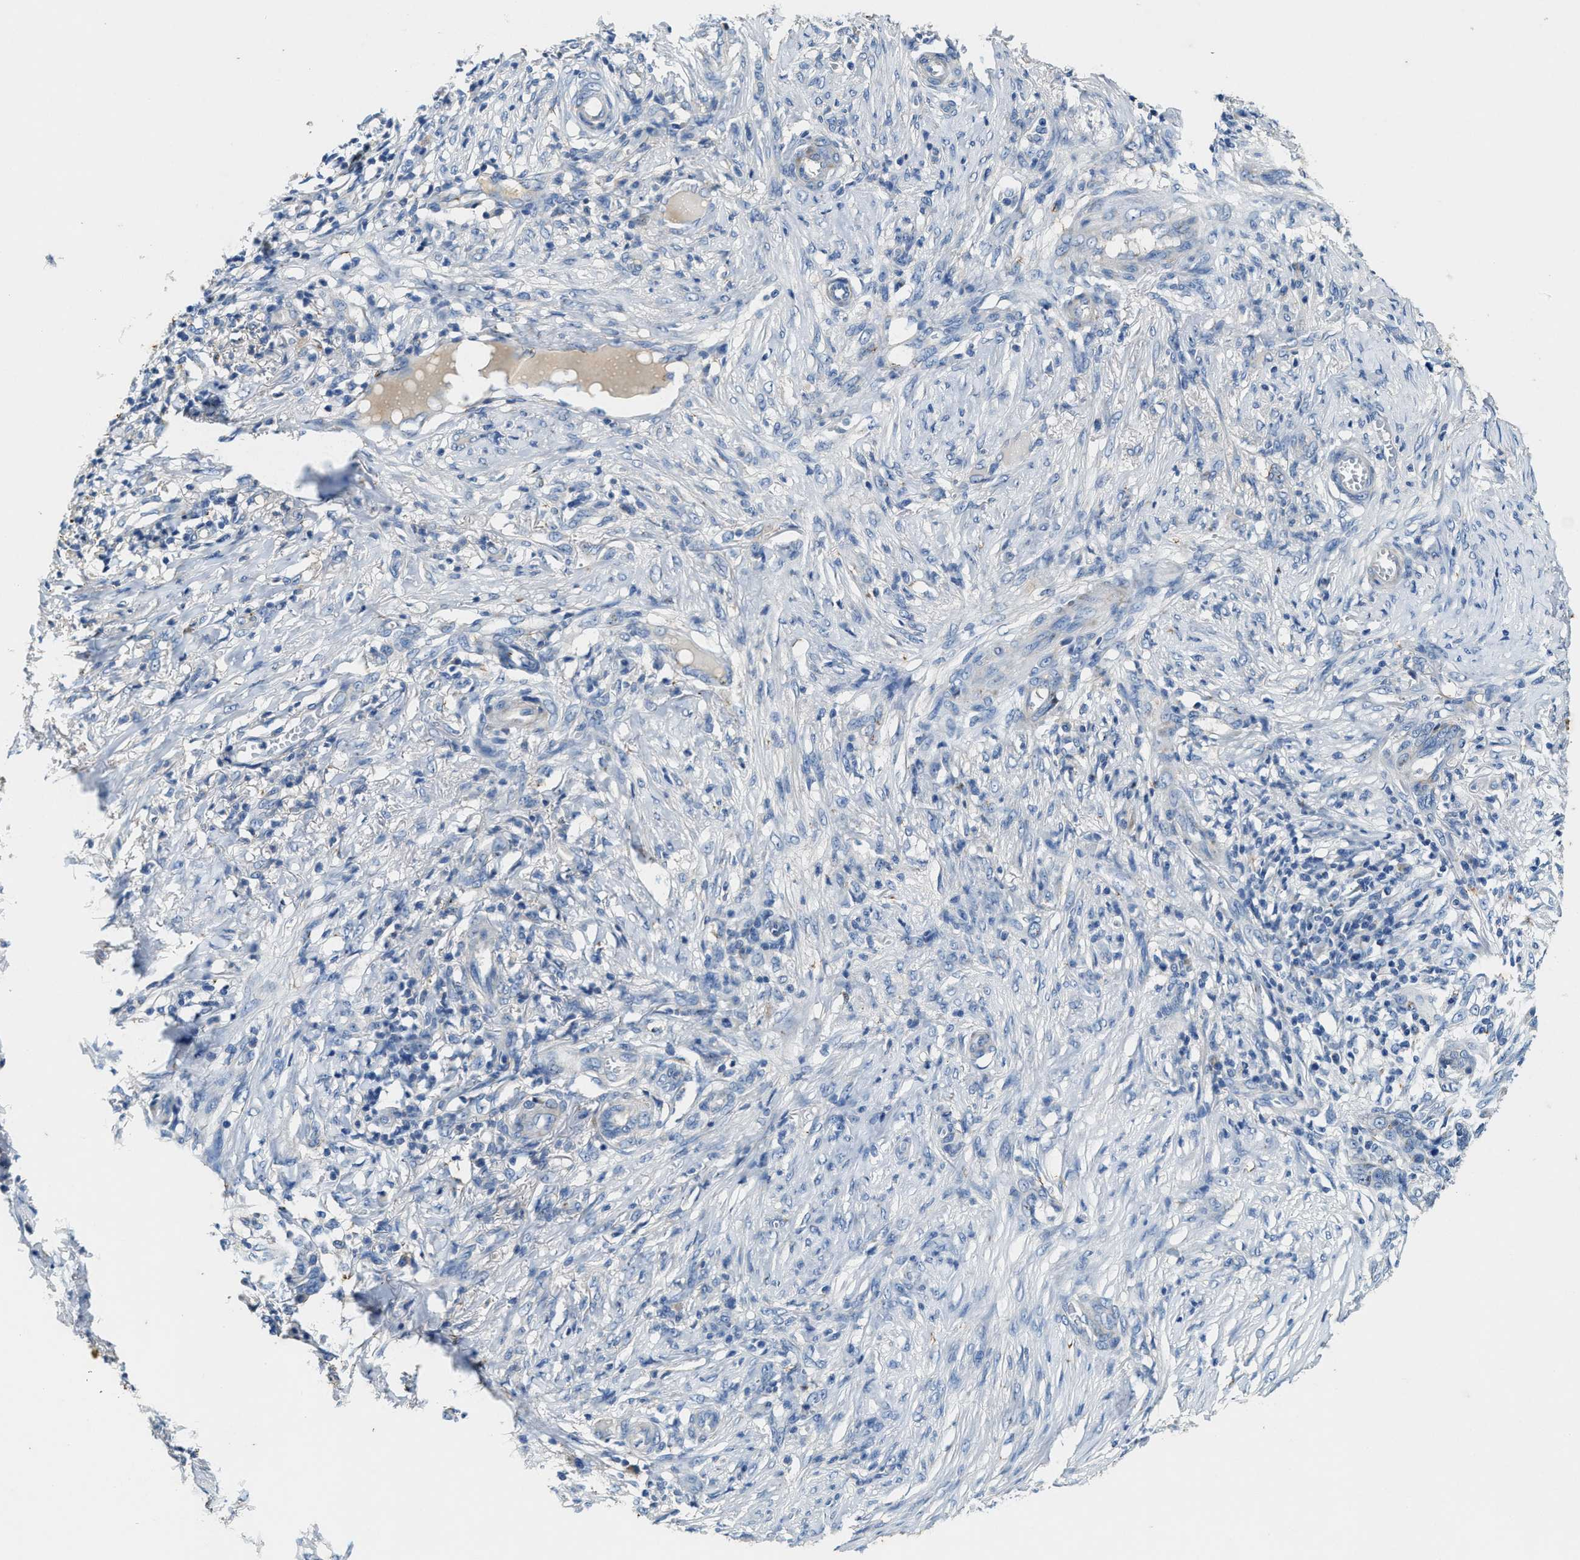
{"staining": {"intensity": "negative", "quantity": "none", "location": "none"}, "tissue": "skin cancer", "cell_type": "Tumor cells", "image_type": "cancer", "snomed": [{"axis": "morphology", "description": "Basal cell carcinoma"}, {"axis": "topography", "description": "Skin"}], "caption": "Tumor cells are negative for protein expression in human skin cancer. The staining was performed using DAB to visualize the protein expression in brown, while the nuclei were stained in blue with hematoxylin (Magnification: 20x).", "gene": "SLC25A25", "patient": {"sex": "male", "age": 85}}